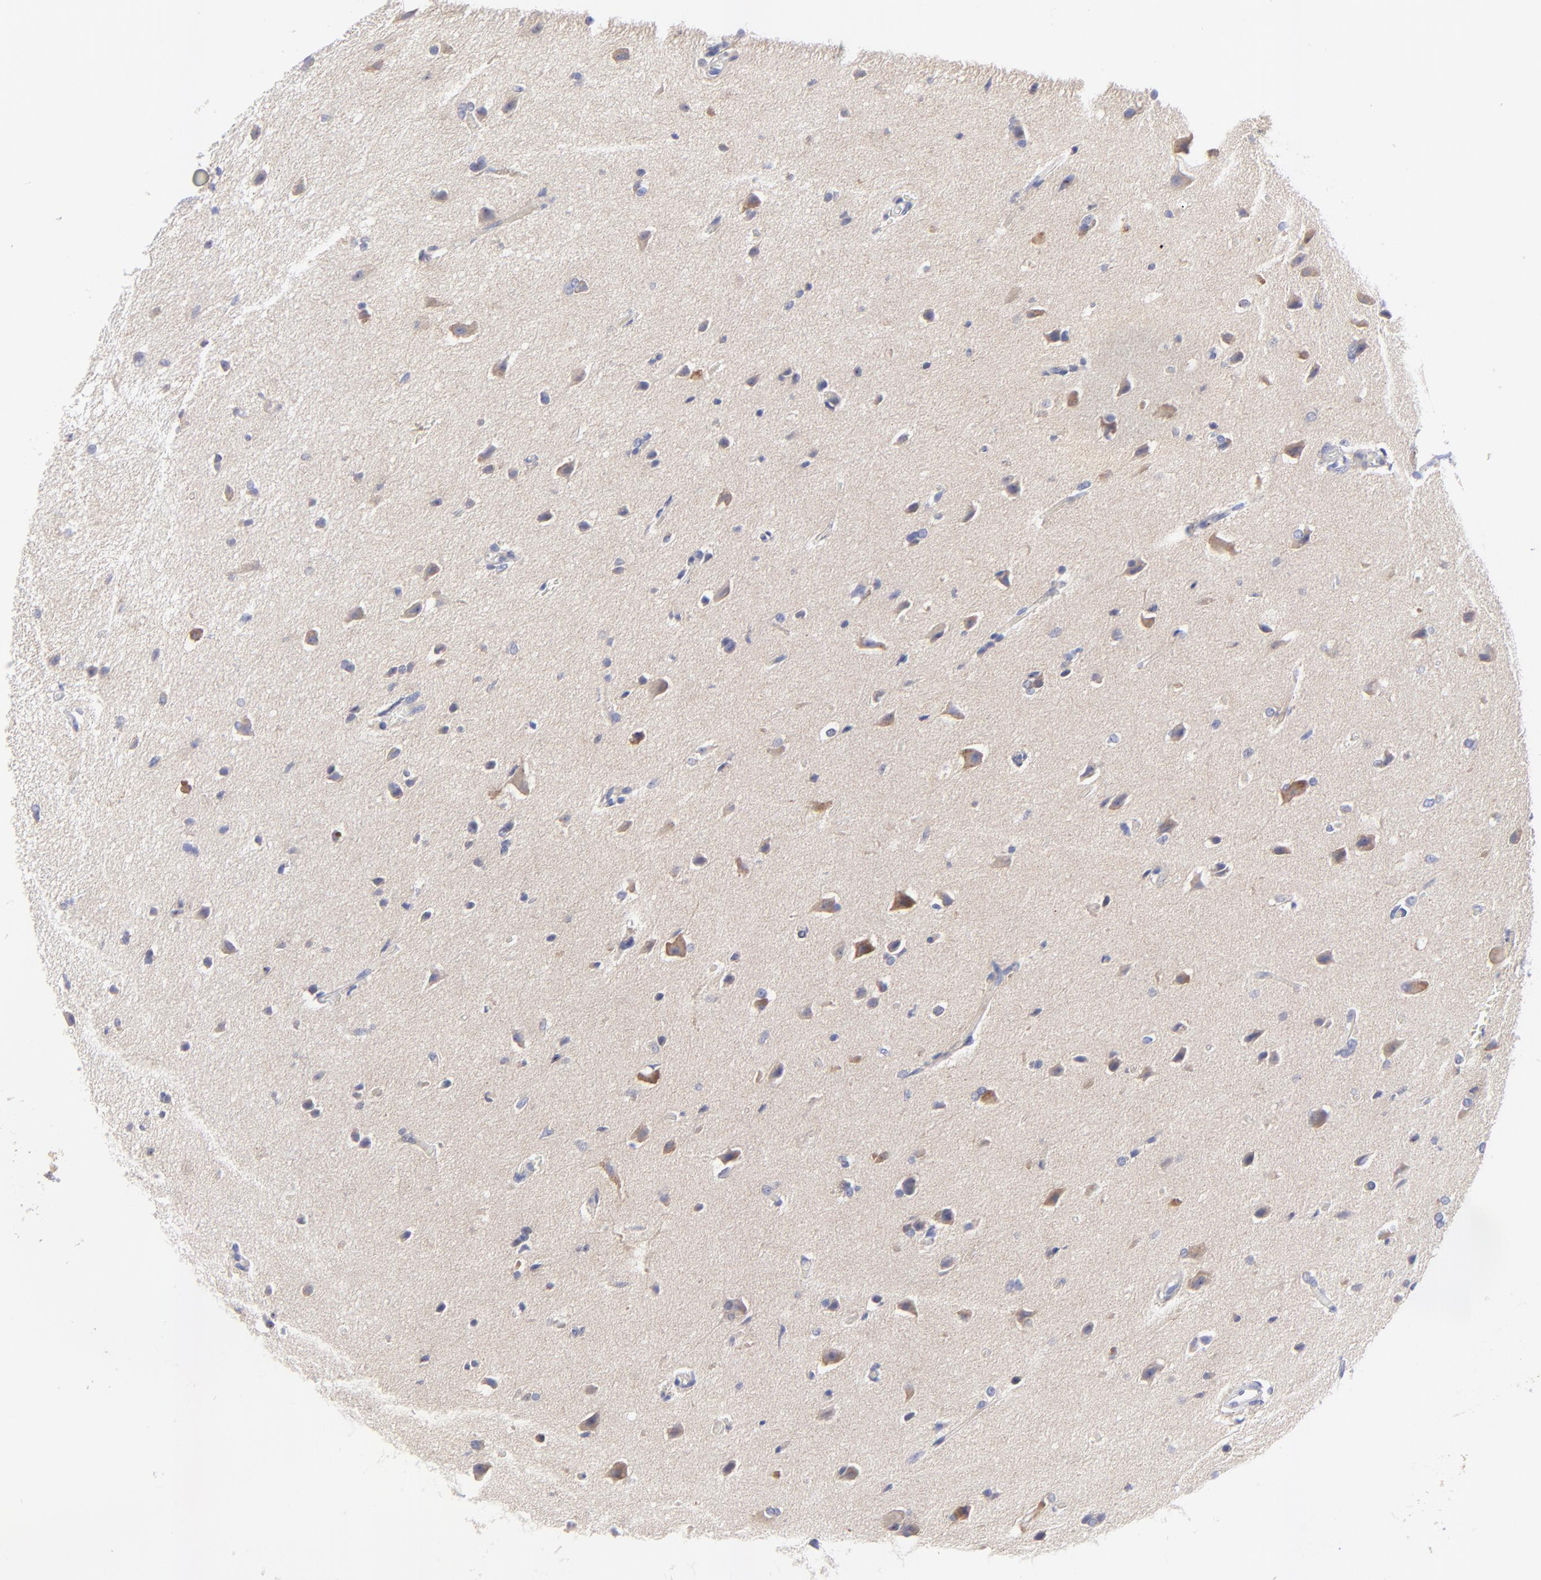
{"staining": {"intensity": "negative", "quantity": "none", "location": "none"}, "tissue": "glioma", "cell_type": "Tumor cells", "image_type": "cancer", "snomed": [{"axis": "morphology", "description": "Glioma, malignant, High grade"}, {"axis": "topography", "description": "Brain"}], "caption": "An IHC micrograph of glioma is shown. There is no staining in tumor cells of glioma. (DAB (3,3'-diaminobenzidine) immunohistochemistry visualized using brightfield microscopy, high magnification).", "gene": "LHFPL1", "patient": {"sex": "male", "age": 68}}